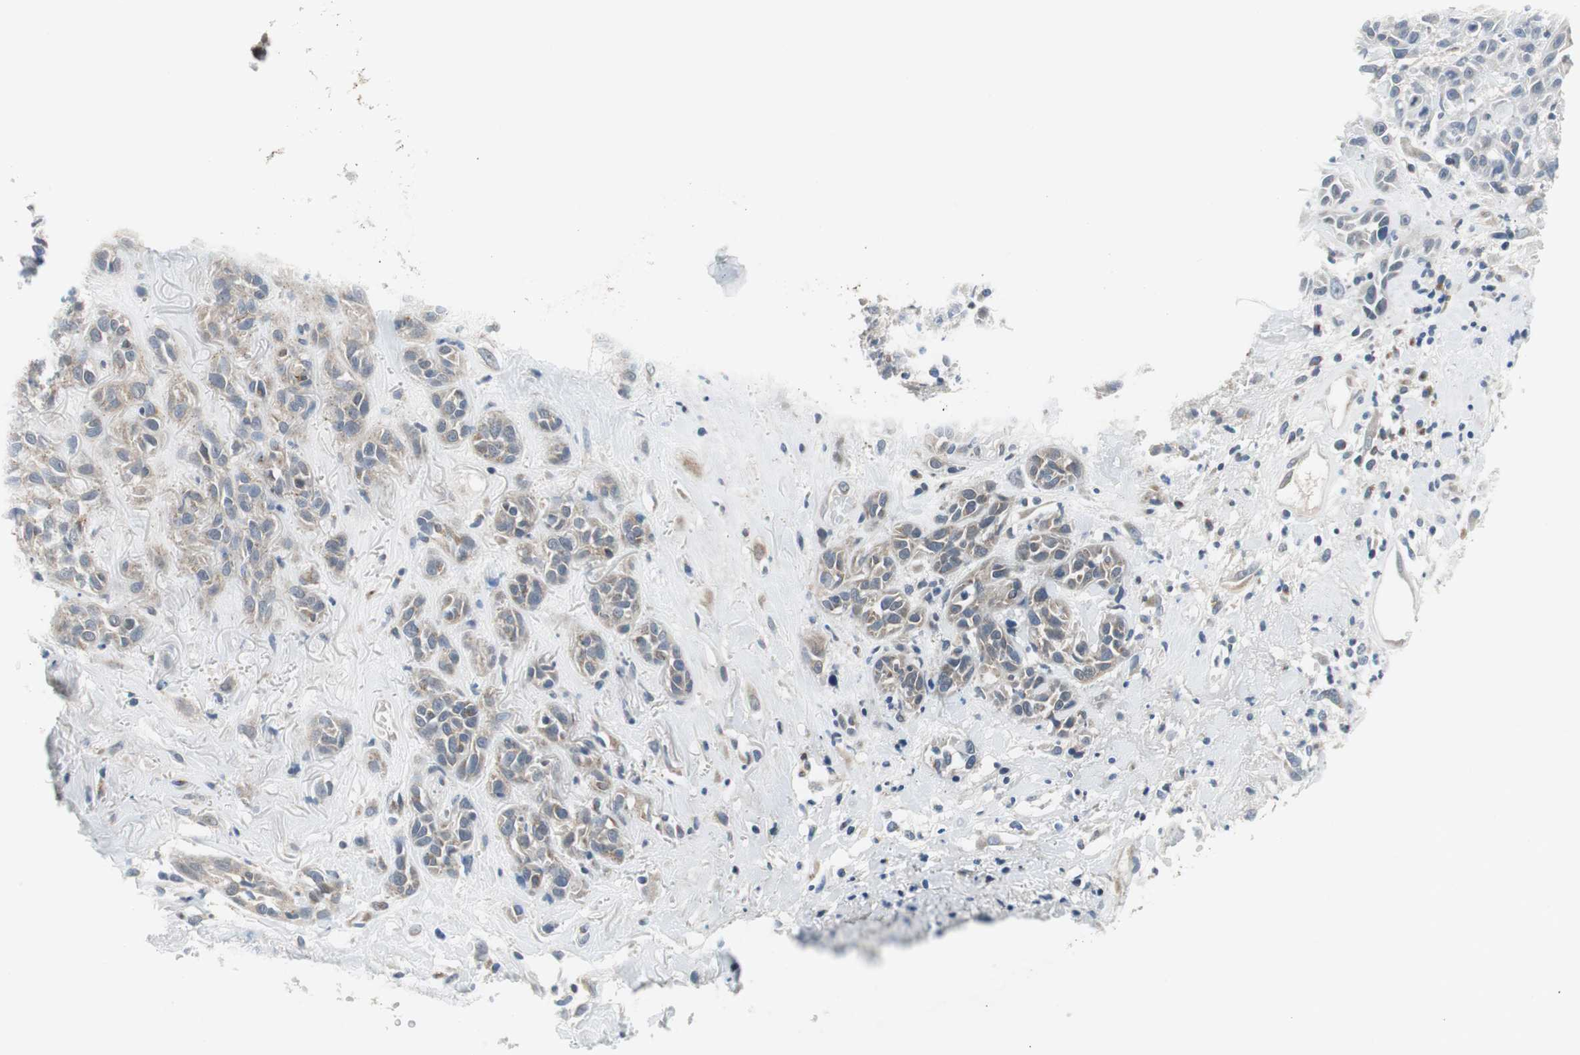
{"staining": {"intensity": "weak", "quantity": ">75%", "location": "cytoplasmic/membranous"}, "tissue": "head and neck cancer", "cell_type": "Tumor cells", "image_type": "cancer", "snomed": [{"axis": "morphology", "description": "Squamous cell carcinoma, NOS"}, {"axis": "topography", "description": "Head-Neck"}], "caption": "Head and neck cancer tissue reveals weak cytoplasmic/membranous positivity in about >75% of tumor cells", "gene": "PLAA", "patient": {"sex": "male", "age": 62}}